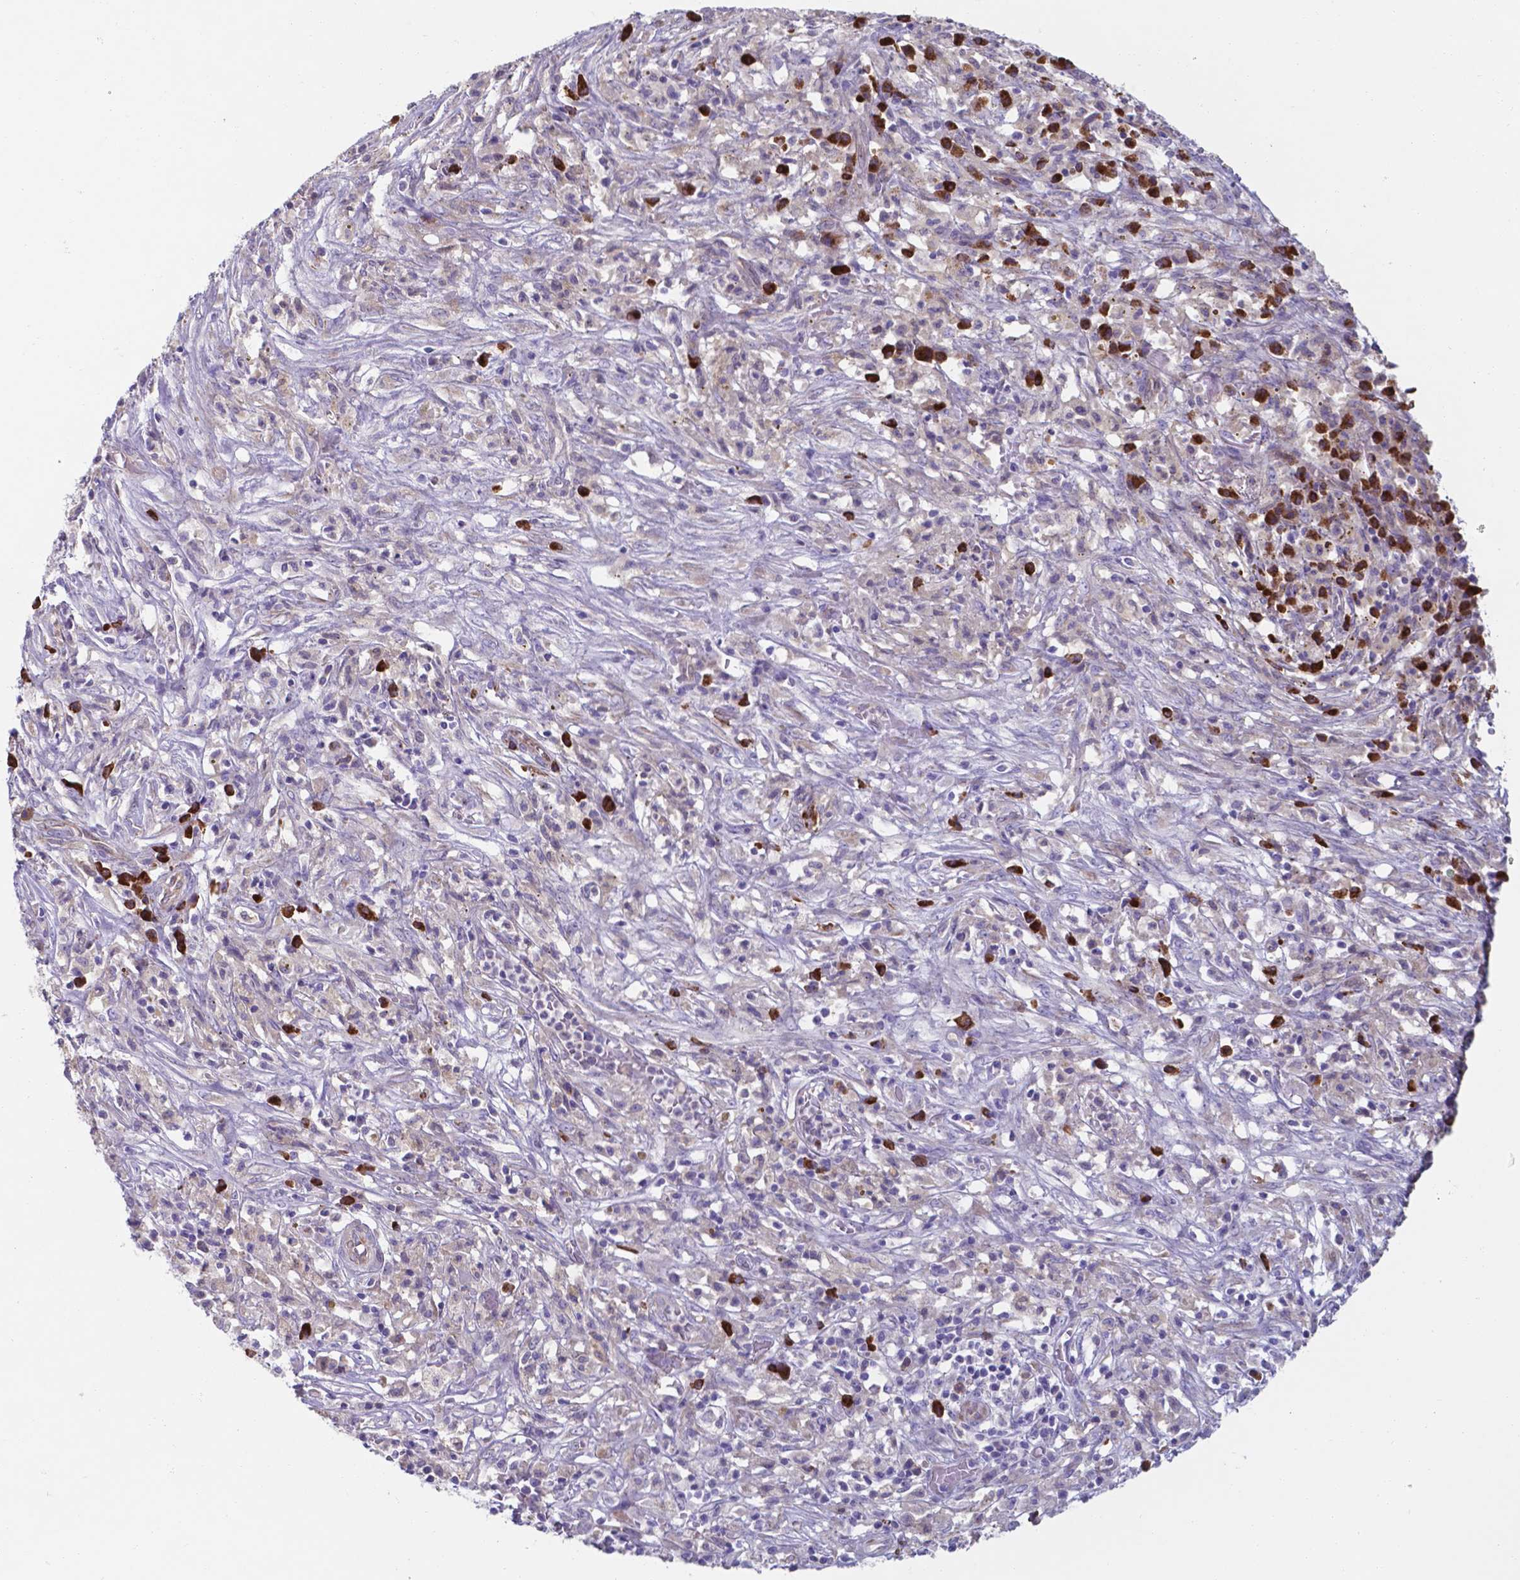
{"staining": {"intensity": "negative", "quantity": "none", "location": "none"}, "tissue": "melanoma", "cell_type": "Tumor cells", "image_type": "cancer", "snomed": [{"axis": "morphology", "description": "Malignant melanoma, NOS"}, {"axis": "topography", "description": "Skin"}], "caption": "Histopathology image shows no protein positivity in tumor cells of melanoma tissue.", "gene": "UBE2J1", "patient": {"sex": "female", "age": 91}}